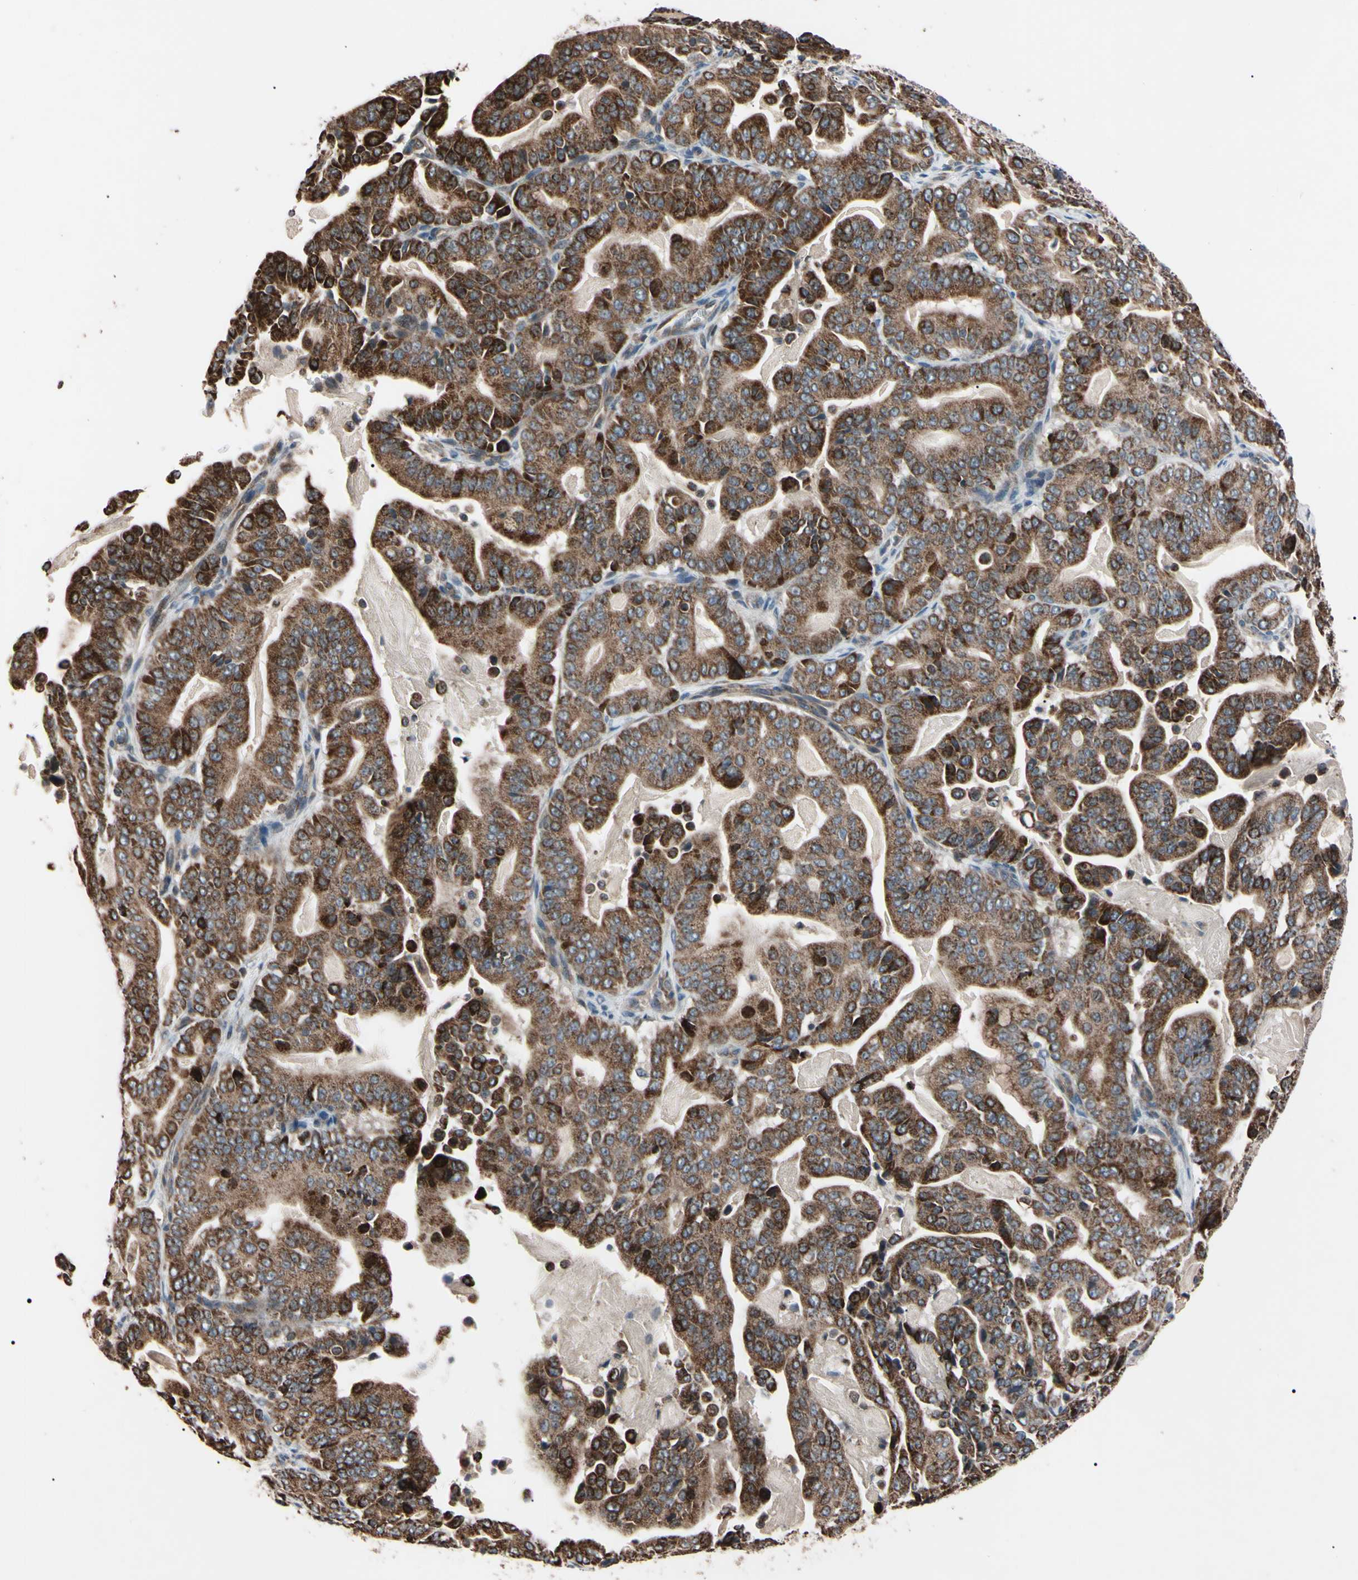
{"staining": {"intensity": "moderate", "quantity": ">75%", "location": "cytoplasmic/membranous"}, "tissue": "pancreatic cancer", "cell_type": "Tumor cells", "image_type": "cancer", "snomed": [{"axis": "morphology", "description": "Adenocarcinoma, NOS"}, {"axis": "topography", "description": "Pancreas"}], "caption": "This micrograph exhibits immunohistochemistry (IHC) staining of adenocarcinoma (pancreatic), with medium moderate cytoplasmic/membranous expression in about >75% of tumor cells.", "gene": "TNFRSF1A", "patient": {"sex": "male", "age": 63}}